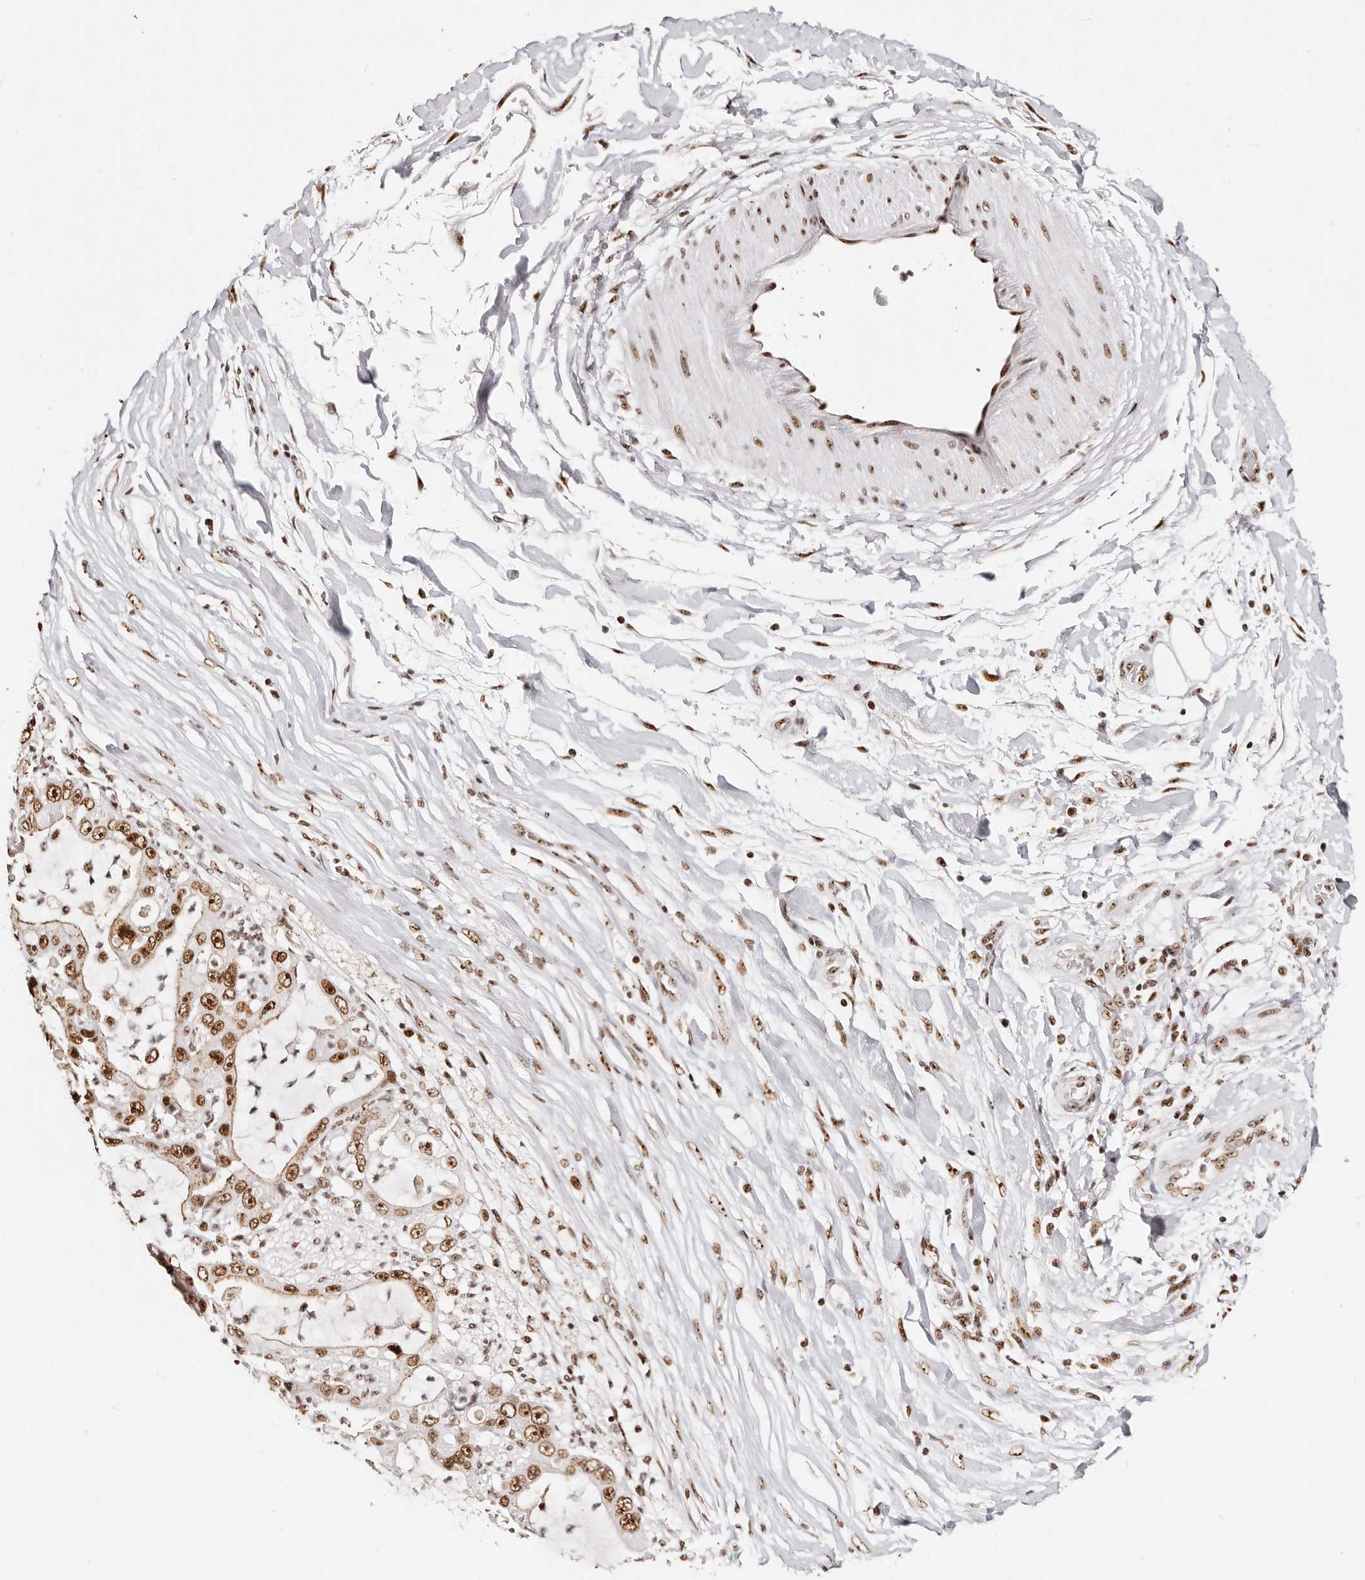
{"staining": {"intensity": "strong", "quantity": ">75%", "location": "nuclear"}, "tissue": "liver cancer", "cell_type": "Tumor cells", "image_type": "cancer", "snomed": [{"axis": "morphology", "description": "Cholangiocarcinoma"}, {"axis": "topography", "description": "Liver"}], "caption": "Immunohistochemistry (IHC) histopathology image of neoplastic tissue: human liver cholangiocarcinoma stained using IHC reveals high levels of strong protein expression localized specifically in the nuclear of tumor cells, appearing as a nuclear brown color.", "gene": "IQGAP3", "patient": {"sex": "female", "age": 54}}